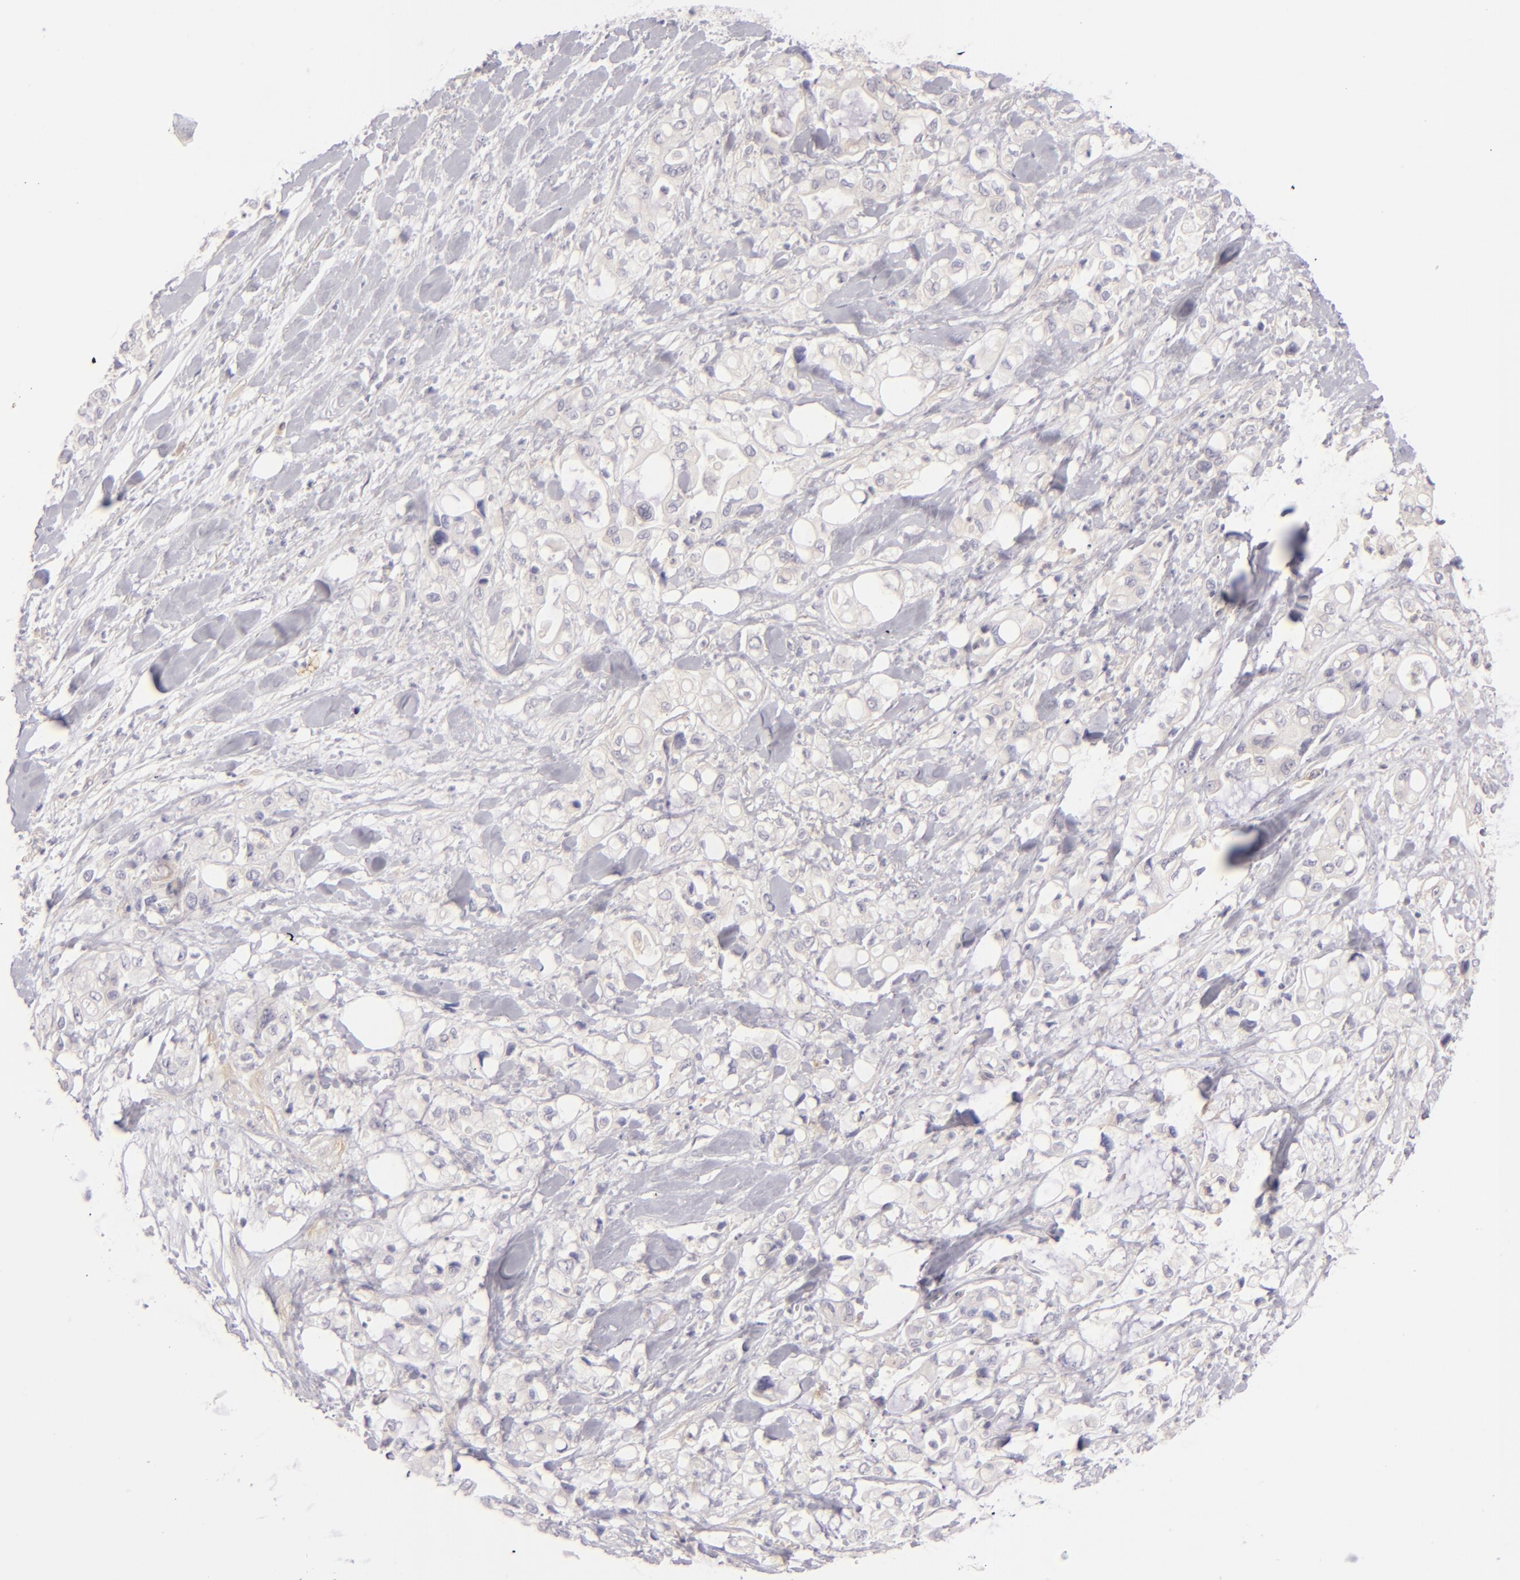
{"staining": {"intensity": "negative", "quantity": "none", "location": "none"}, "tissue": "pancreatic cancer", "cell_type": "Tumor cells", "image_type": "cancer", "snomed": [{"axis": "morphology", "description": "Adenocarcinoma, NOS"}, {"axis": "topography", "description": "Pancreas"}], "caption": "There is no significant positivity in tumor cells of pancreatic adenocarcinoma.", "gene": "CD83", "patient": {"sex": "male", "age": 70}}